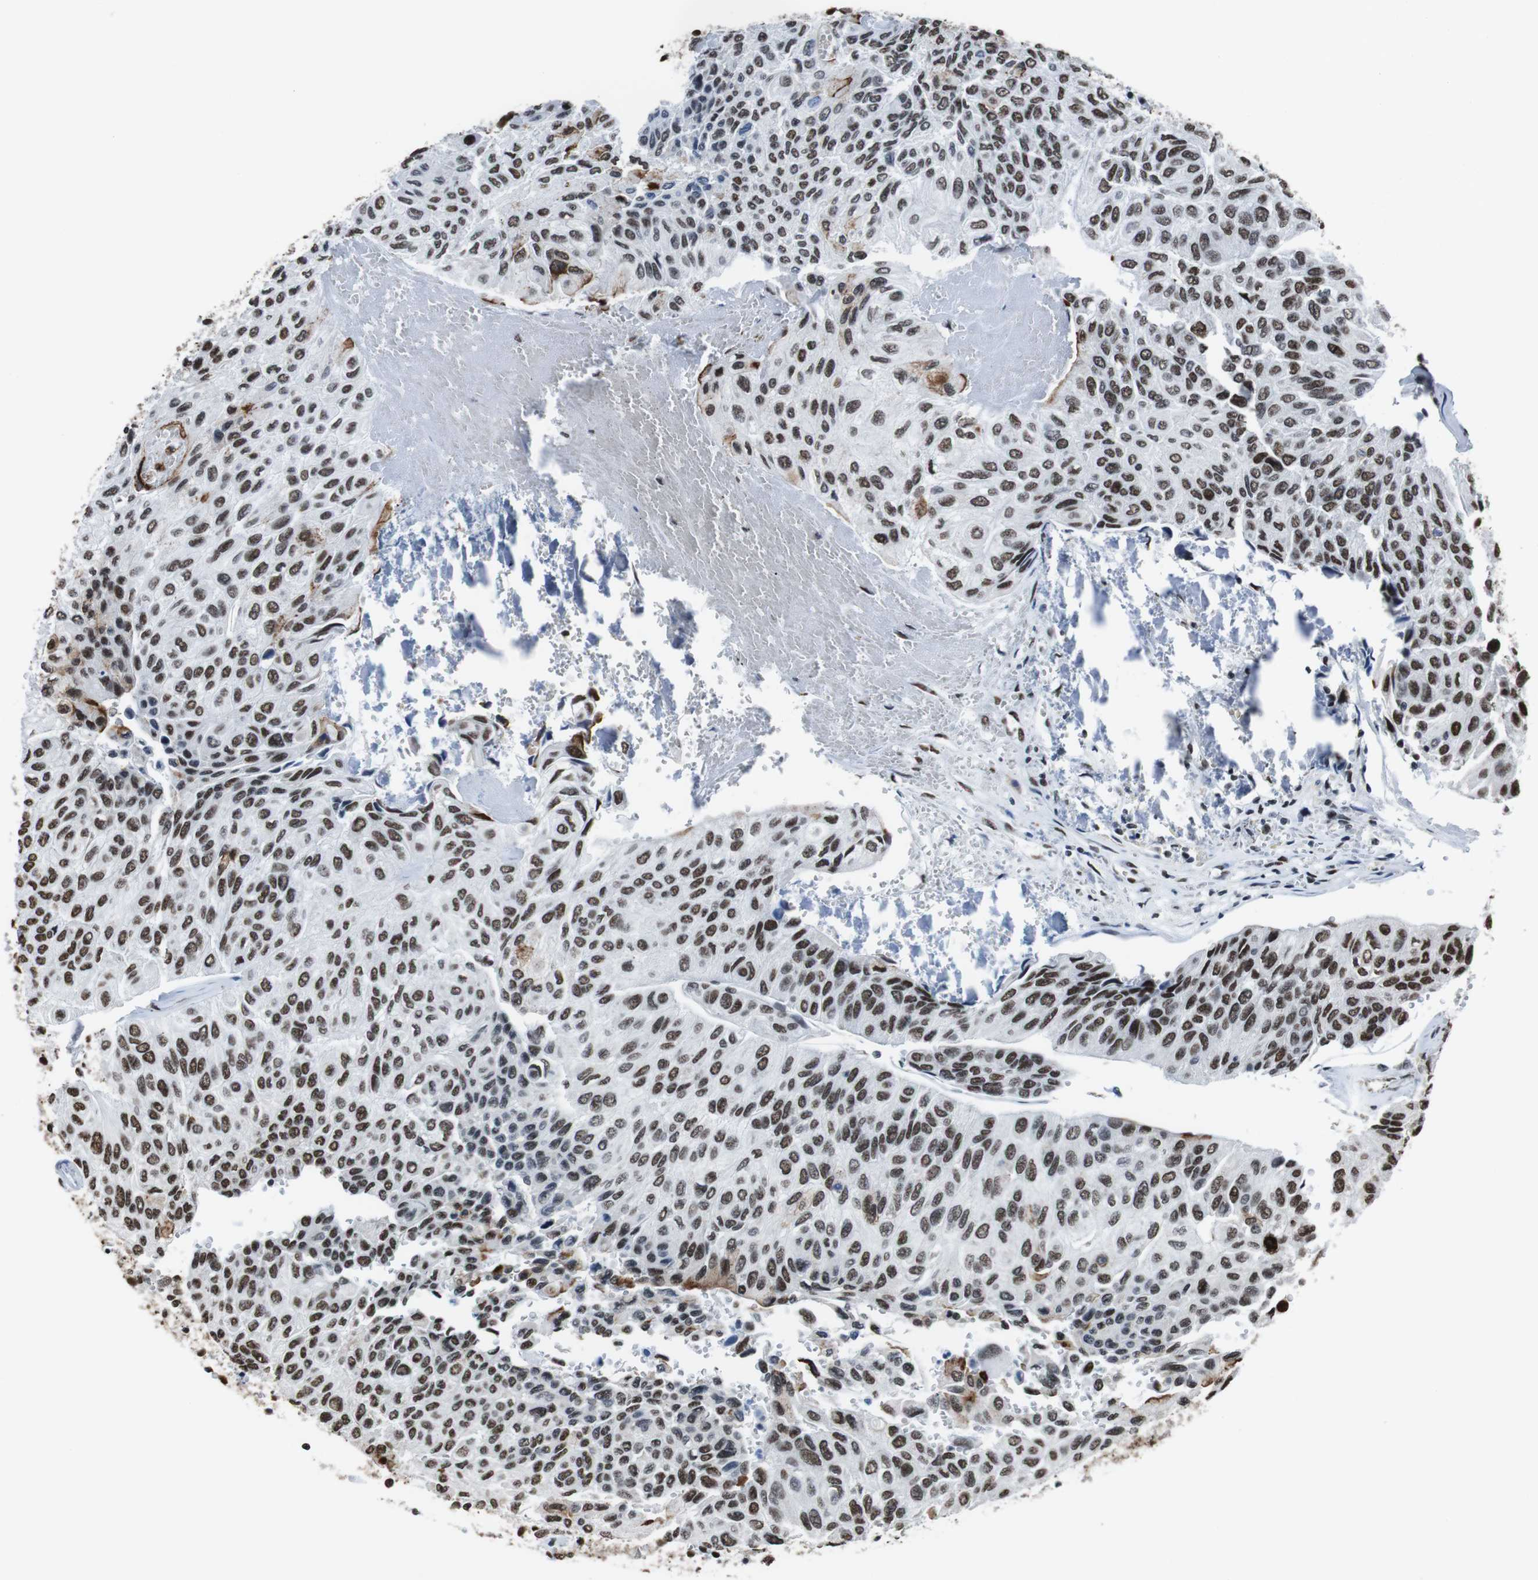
{"staining": {"intensity": "strong", "quantity": ">75%", "location": "nuclear"}, "tissue": "urothelial cancer", "cell_type": "Tumor cells", "image_type": "cancer", "snomed": [{"axis": "morphology", "description": "Urothelial carcinoma, High grade"}, {"axis": "topography", "description": "Urinary bladder"}], "caption": "Protein expression analysis of urothelial carcinoma (high-grade) exhibits strong nuclear expression in about >75% of tumor cells.", "gene": "ROMO1", "patient": {"sex": "male", "age": 66}}